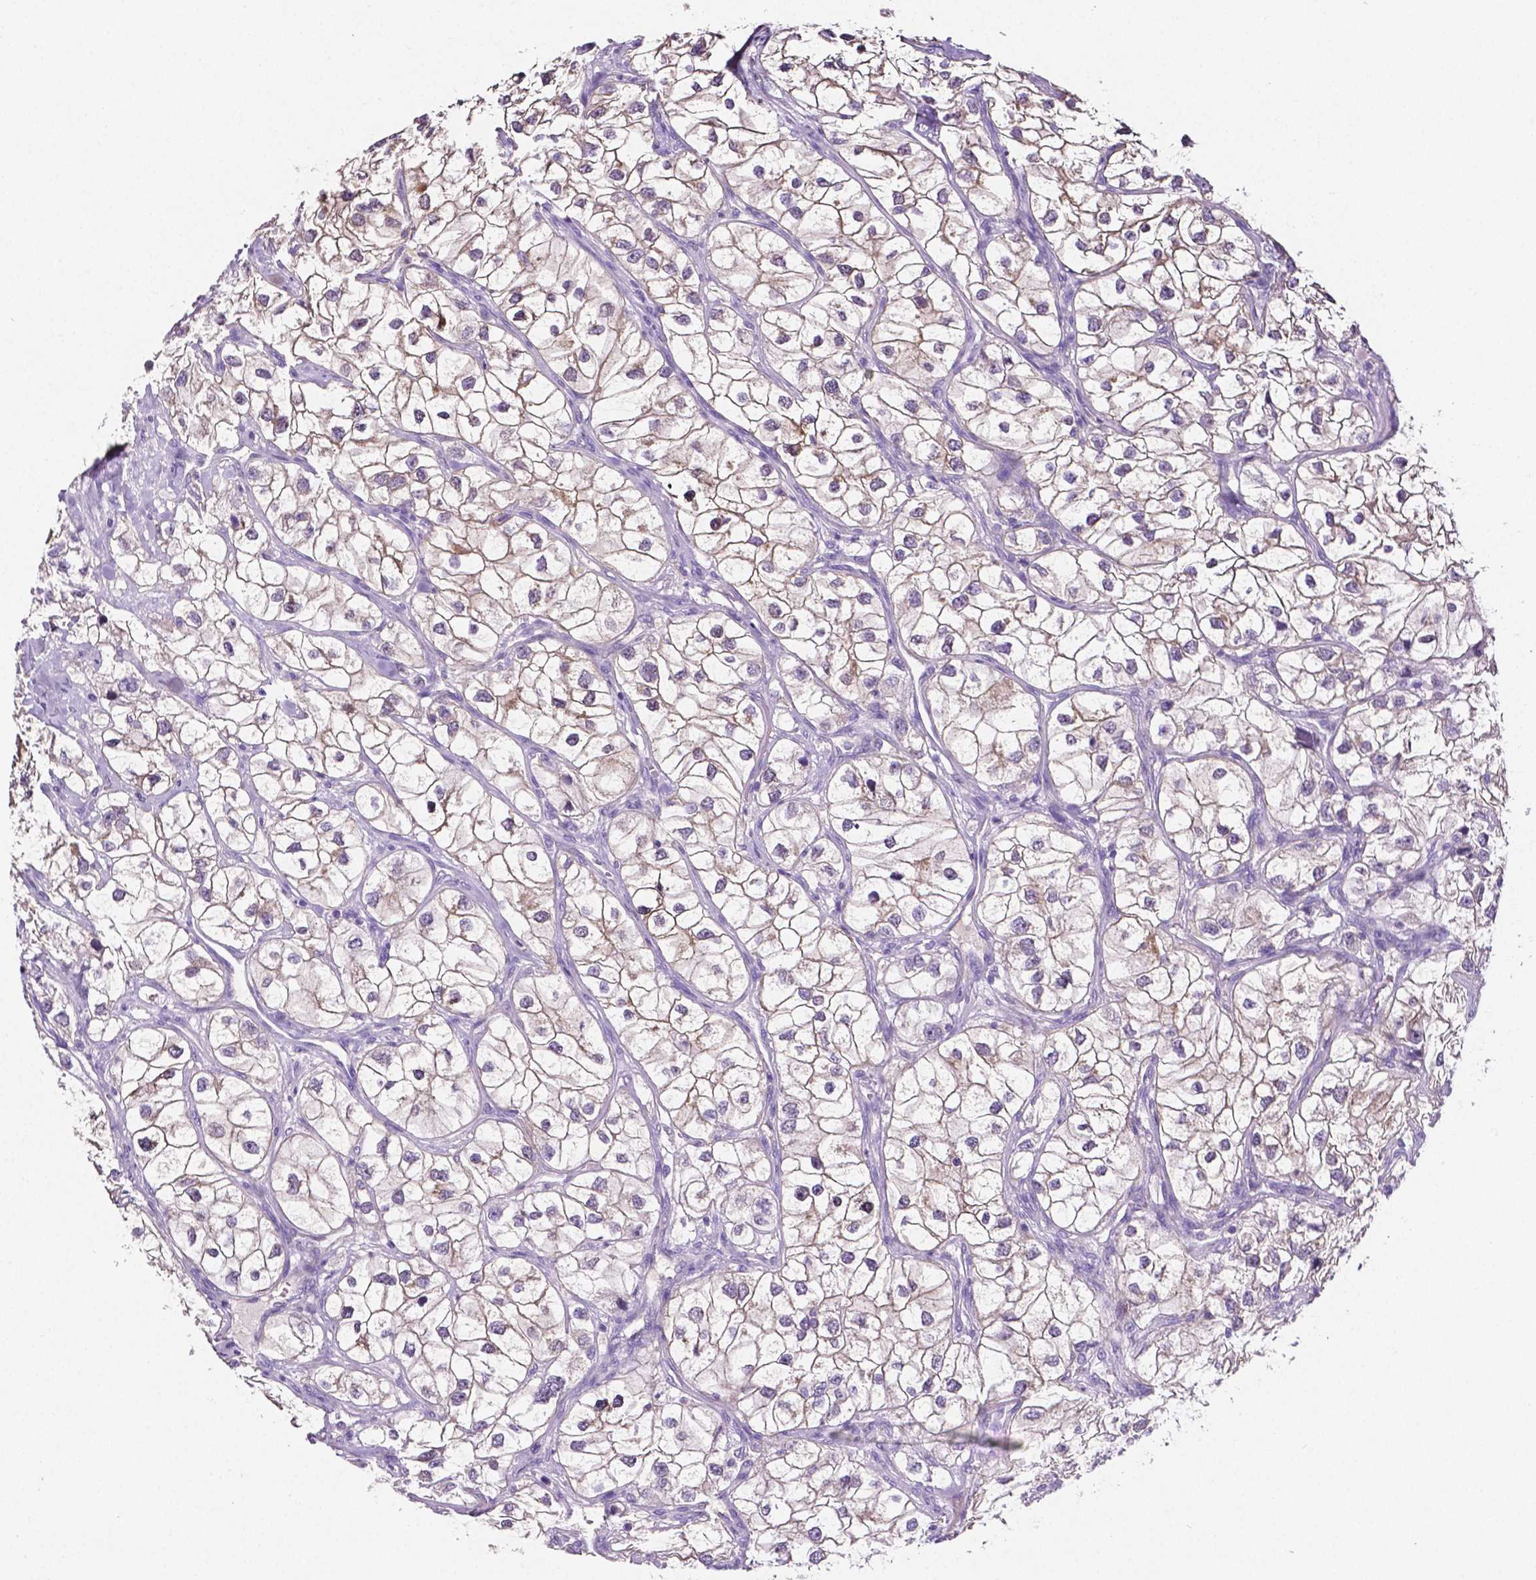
{"staining": {"intensity": "weak", "quantity": "<25%", "location": "cytoplasmic/membranous"}, "tissue": "renal cancer", "cell_type": "Tumor cells", "image_type": "cancer", "snomed": [{"axis": "morphology", "description": "Adenocarcinoma, NOS"}, {"axis": "topography", "description": "Kidney"}], "caption": "An image of renal adenocarcinoma stained for a protein reveals no brown staining in tumor cells. (DAB (3,3'-diaminobenzidine) immunohistochemistry (IHC) with hematoxylin counter stain).", "gene": "SLC22A2", "patient": {"sex": "male", "age": 59}}